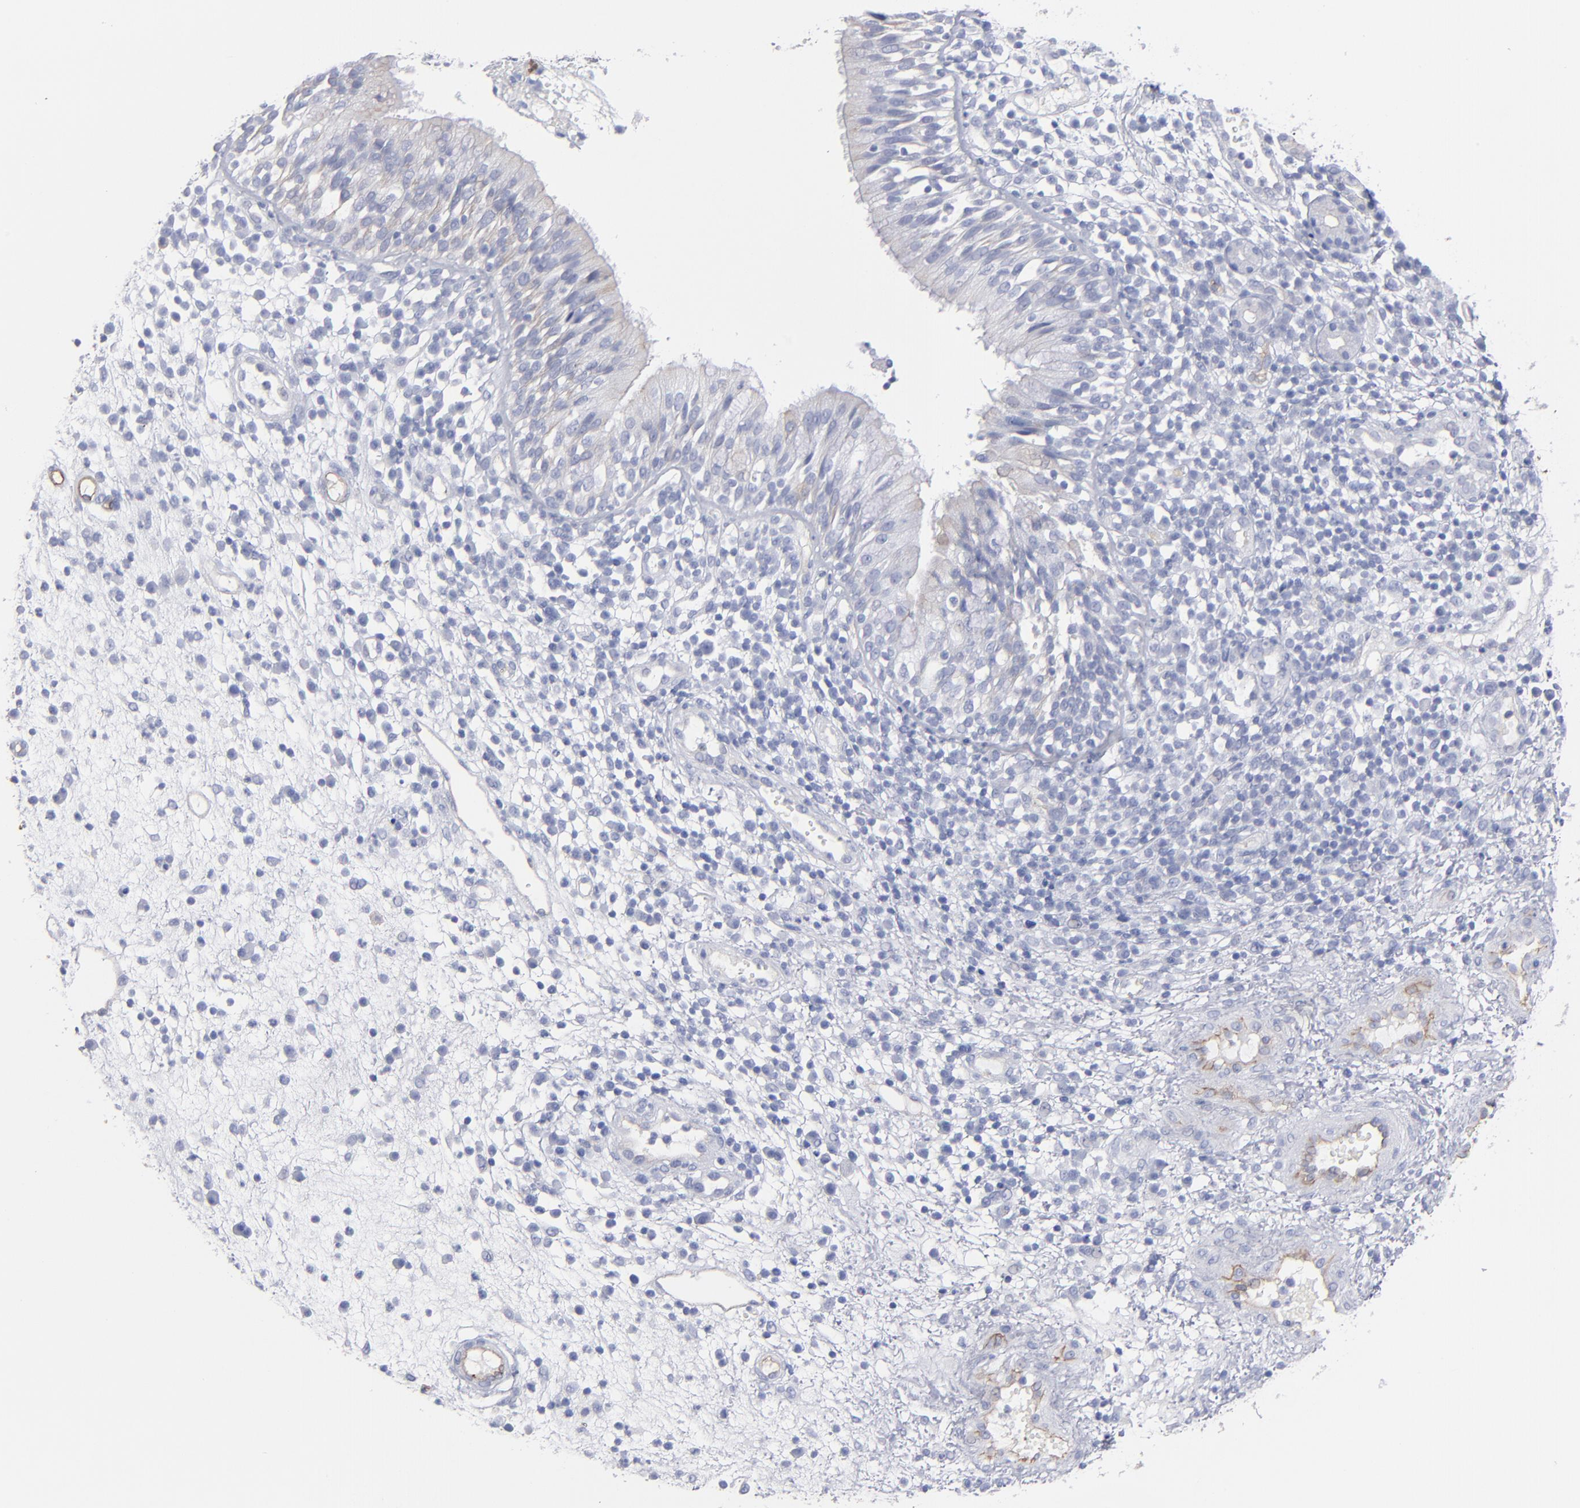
{"staining": {"intensity": "weak", "quantity": "25%-75%", "location": "cytoplasmic/membranous"}, "tissue": "nasopharynx", "cell_type": "Respiratory epithelial cells", "image_type": "normal", "snomed": [{"axis": "morphology", "description": "Normal tissue, NOS"}, {"axis": "morphology", "description": "Inflammation, NOS"}, {"axis": "morphology", "description": "Malignant melanoma, Metastatic site"}, {"axis": "topography", "description": "Nasopharynx"}], "caption": "A micrograph showing weak cytoplasmic/membranous staining in approximately 25%-75% of respiratory epithelial cells in unremarkable nasopharynx, as visualized by brown immunohistochemical staining.", "gene": "TM4SF1", "patient": {"sex": "female", "age": 55}}